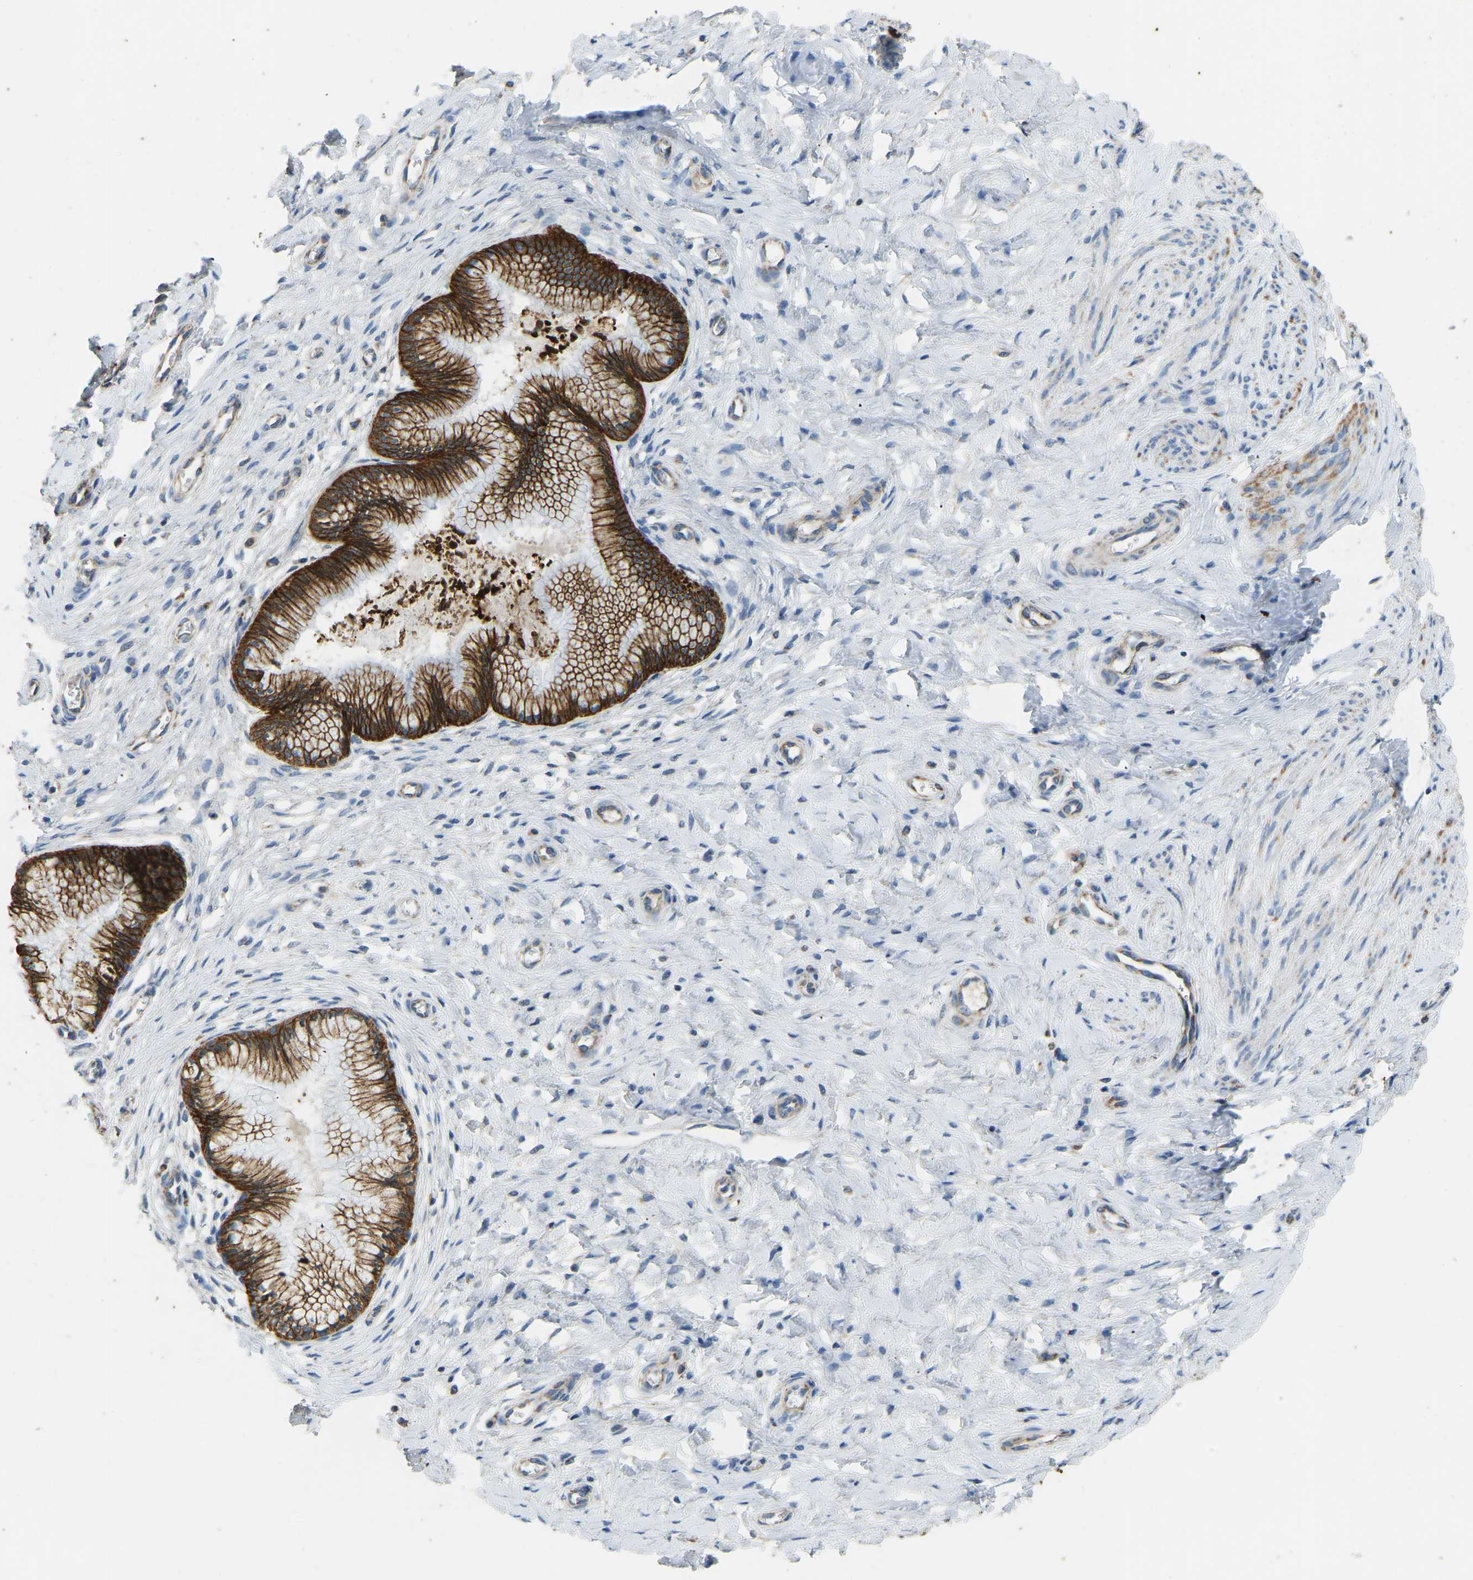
{"staining": {"intensity": "strong", "quantity": ">75%", "location": "cytoplasmic/membranous"}, "tissue": "cervix", "cell_type": "Glandular cells", "image_type": "normal", "snomed": [{"axis": "morphology", "description": "Normal tissue, NOS"}, {"axis": "topography", "description": "Cervix"}], "caption": "IHC histopathology image of unremarkable cervix: cervix stained using immunohistochemistry demonstrates high levels of strong protein expression localized specifically in the cytoplasmic/membranous of glandular cells, appearing as a cytoplasmic/membranous brown color.", "gene": "ZNF200", "patient": {"sex": "female", "age": 55}}